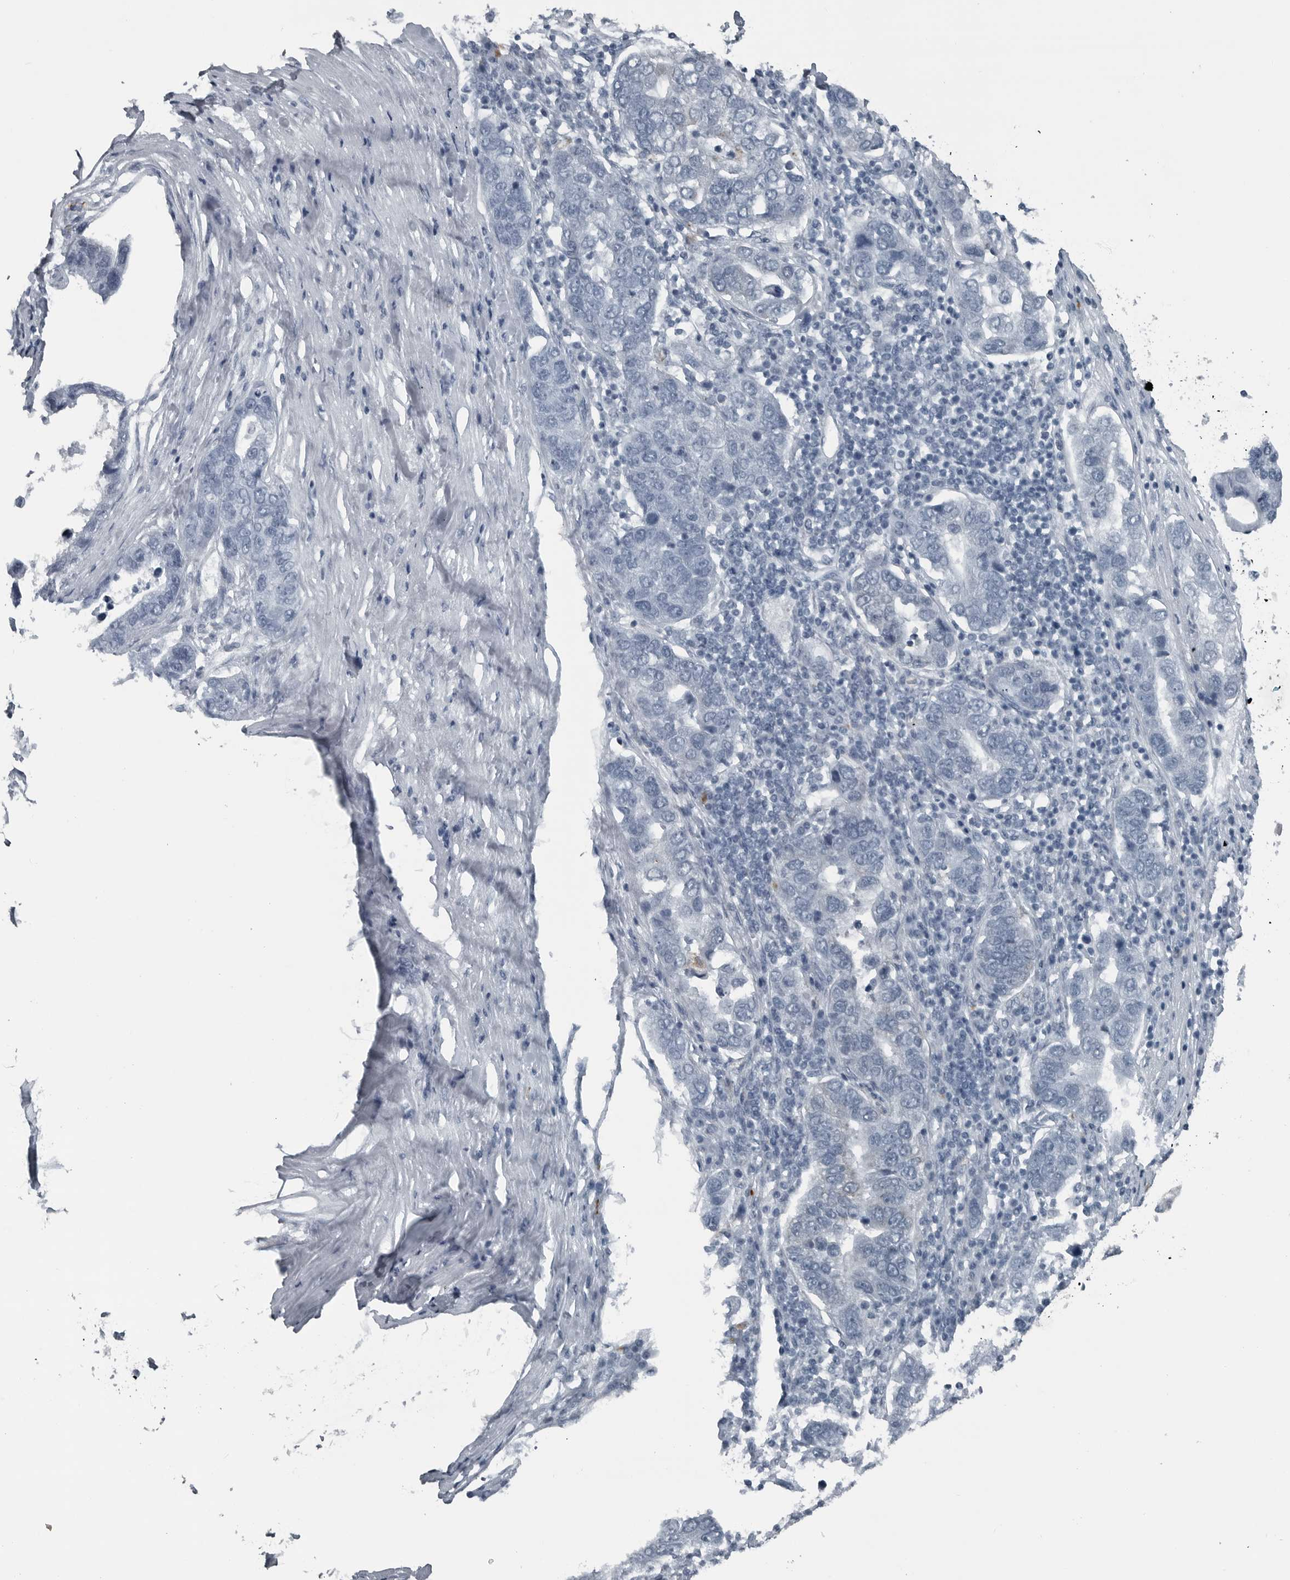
{"staining": {"intensity": "negative", "quantity": "none", "location": "none"}, "tissue": "pancreatic cancer", "cell_type": "Tumor cells", "image_type": "cancer", "snomed": [{"axis": "morphology", "description": "Adenocarcinoma, NOS"}, {"axis": "topography", "description": "Pancreas"}], "caption": "There is no significant staining in tumor cells of pancreatic cancer.", "gene": "GAK", "patient": {"sex": "female", "age": 61}}